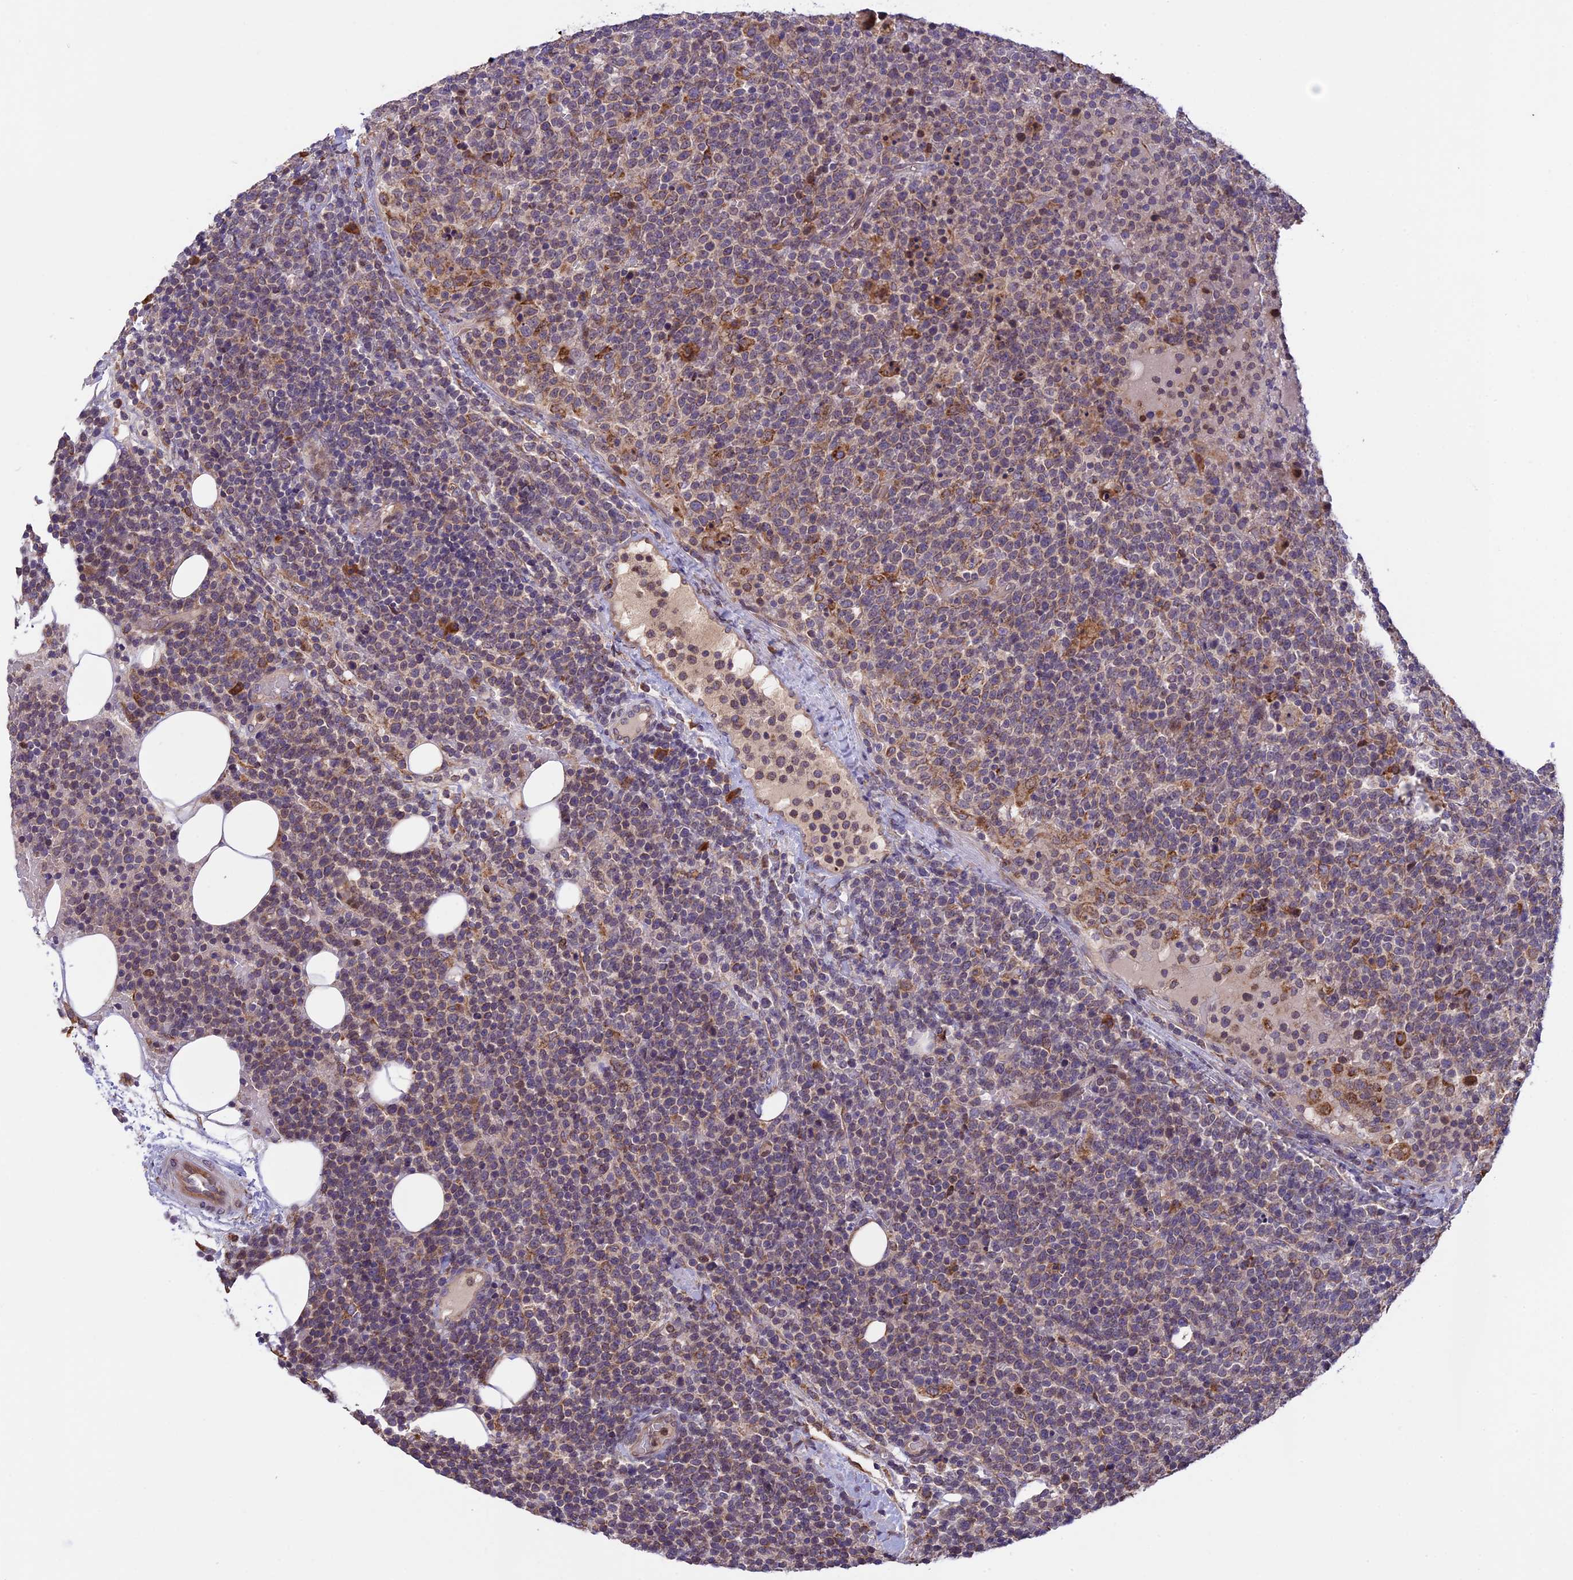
{"staining": {"intensity": "weak", "quantity": "25%-75%", "location": "cytoplasmic/membranous"}, "tissue": "lymphoma", "cell_type": "Tumor cells", "image_type": "cancer", "snomed": [{"axis": "morphology", "description": "Malignant lymphoma, non-Hodgkin's type, High grade"}, {"axis": "topography", "description": "Lymph node"}], "caption": "Human lymphoma stained for a protein (brown) exhibits weak cytoplasmic/membranous positive positivity in about 25%-75% of tumor cells.", "gene": "DMRTA2", "patient": {"sex": "male", "age": 61}}